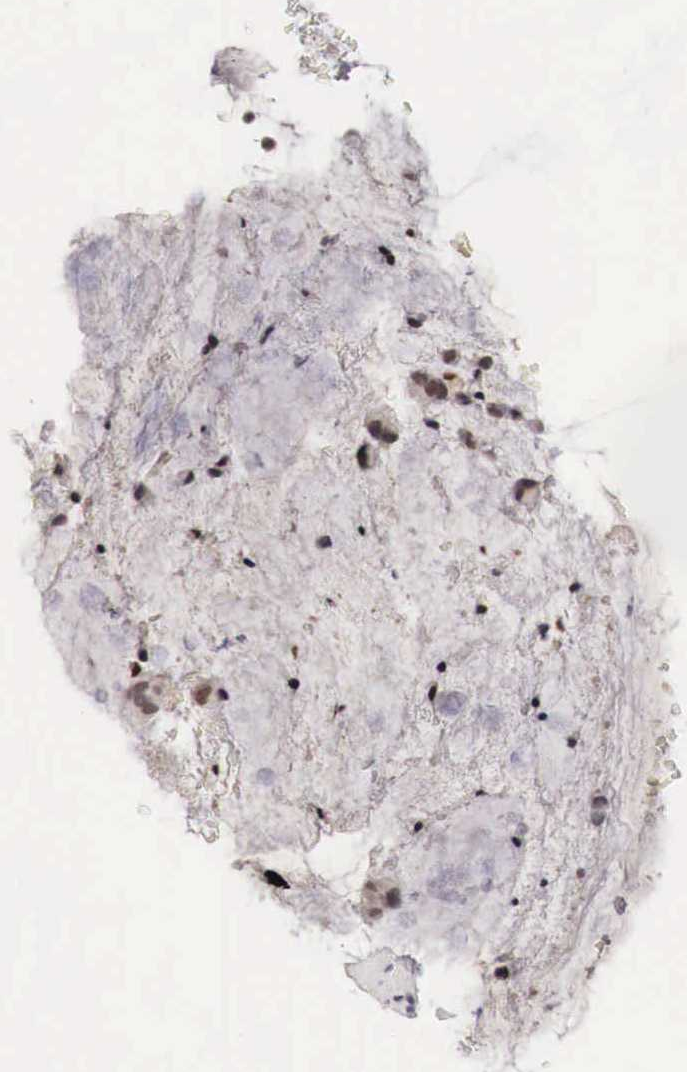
{"staining": {"intensity": "weak", "quantity": "25%-75%", "location": "cytoplasmic/membranous,nuclear"}, "tissue": "bronchus", "cell_type": "Respiratory epithelial cells", "image_type": "normal", "snomed": [{"axis": "morphology", "description": "Normal tissue, NOS"}, {"axis": "topography", "description": "Cartilage tissue"}], "caption": "High-magnification brightfield microscopy of unremarkable bronchus stained with DAB (3,3'-diaminobenzidine) (brown) and counterstained with hematoxylin (blue). respiratory epithelial cells exhibit weak cytoplasmic/membranous,nuclear expression is seen in approximately25%-75% of cells.", "gene": "DACH2", "patient": {"sex": "female", "age": 63}}